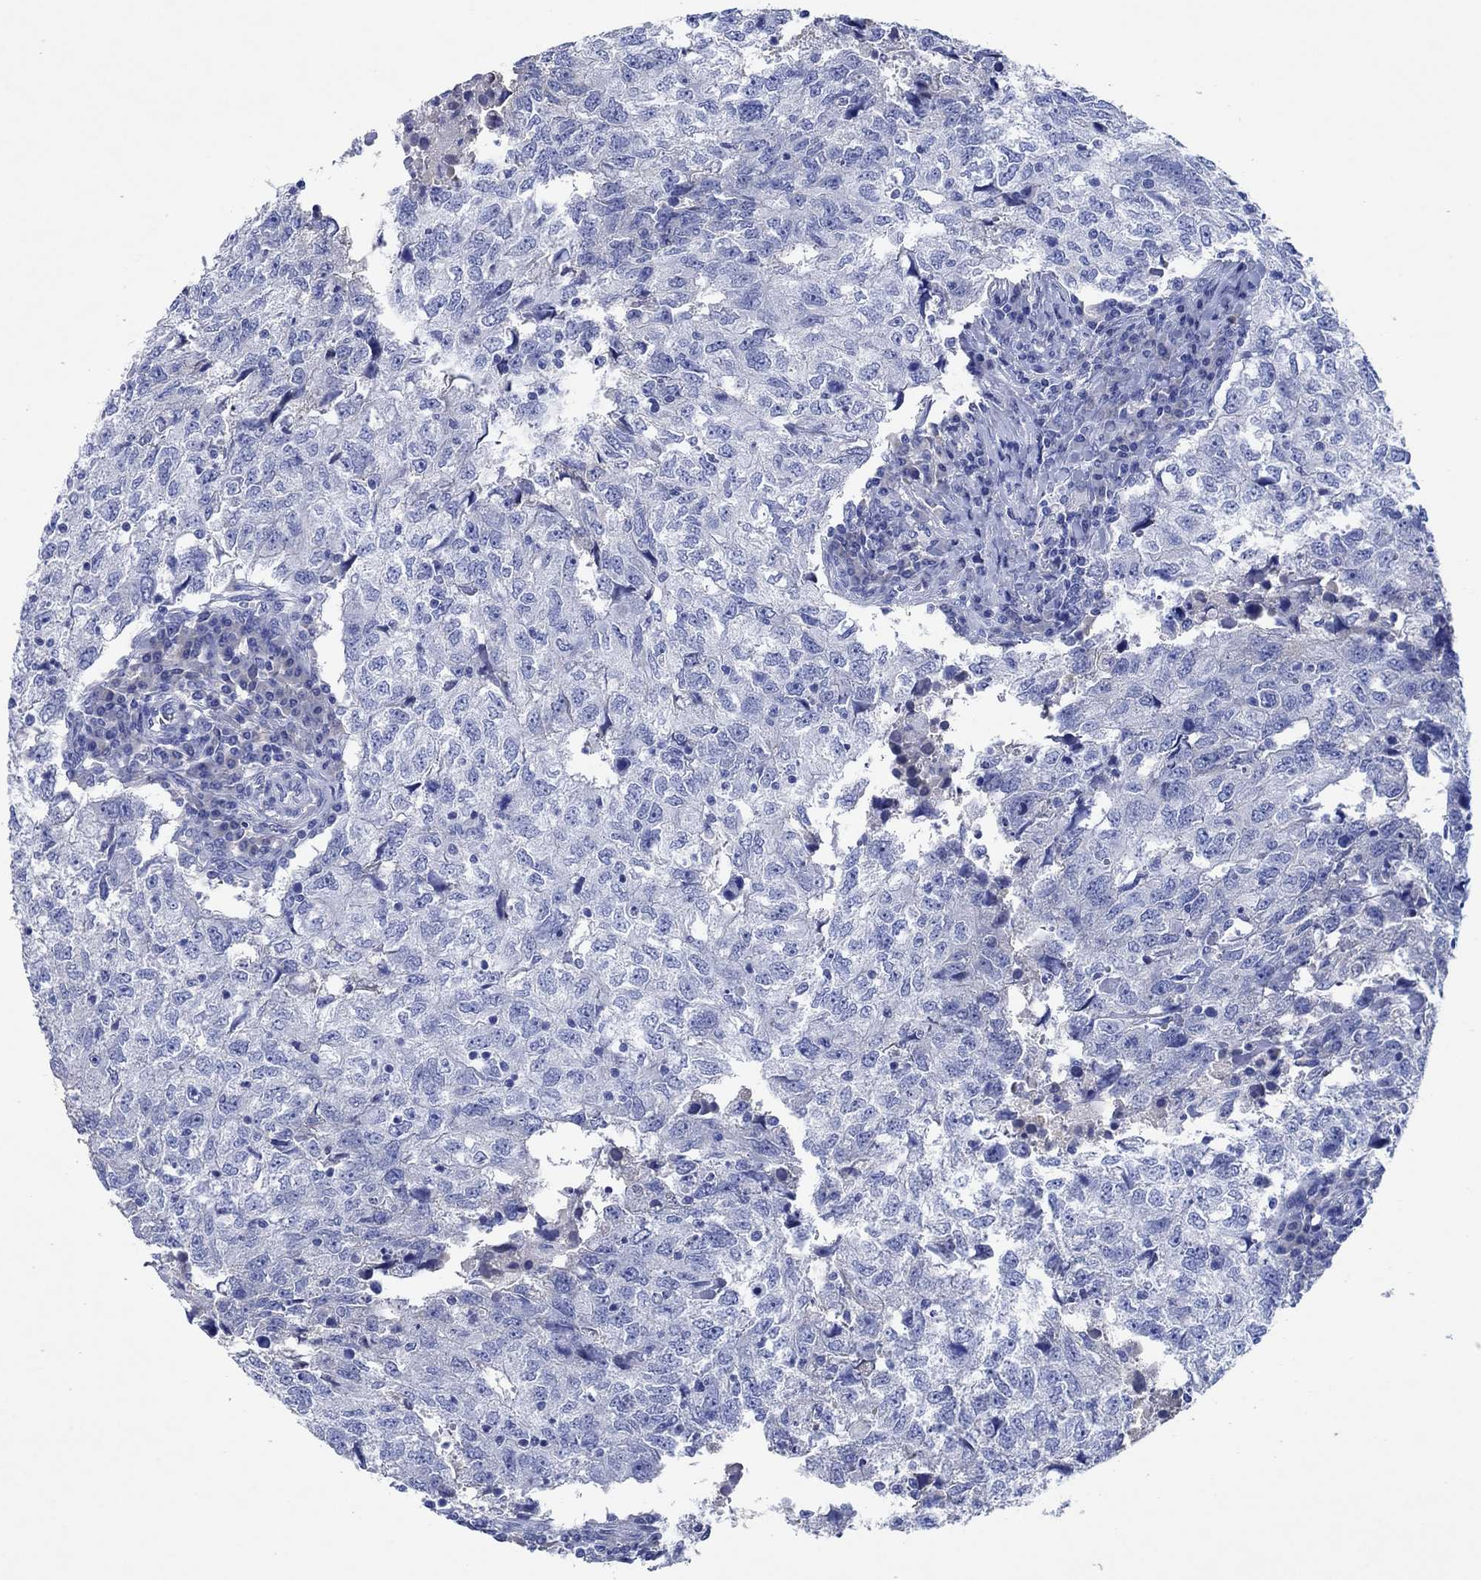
{"staining": {"intensity": "negative", "quantity": "none", "location": "none"}, "tissue": "breast cancer", "cell_type": "Tumor cells", "image_type": "cancer", "snomed": [{"axis": "morphology", "description": "Duct carcinoma"}, {"axis": "topography", "description": "Breast"}], "caption": "A high-resolution micrograph shows IHC staining of breast cancer, which exhibits no significant positivity in tumor cells.", "gene": "CPNE6", "patient": {"sex": "female", "age": 30}}